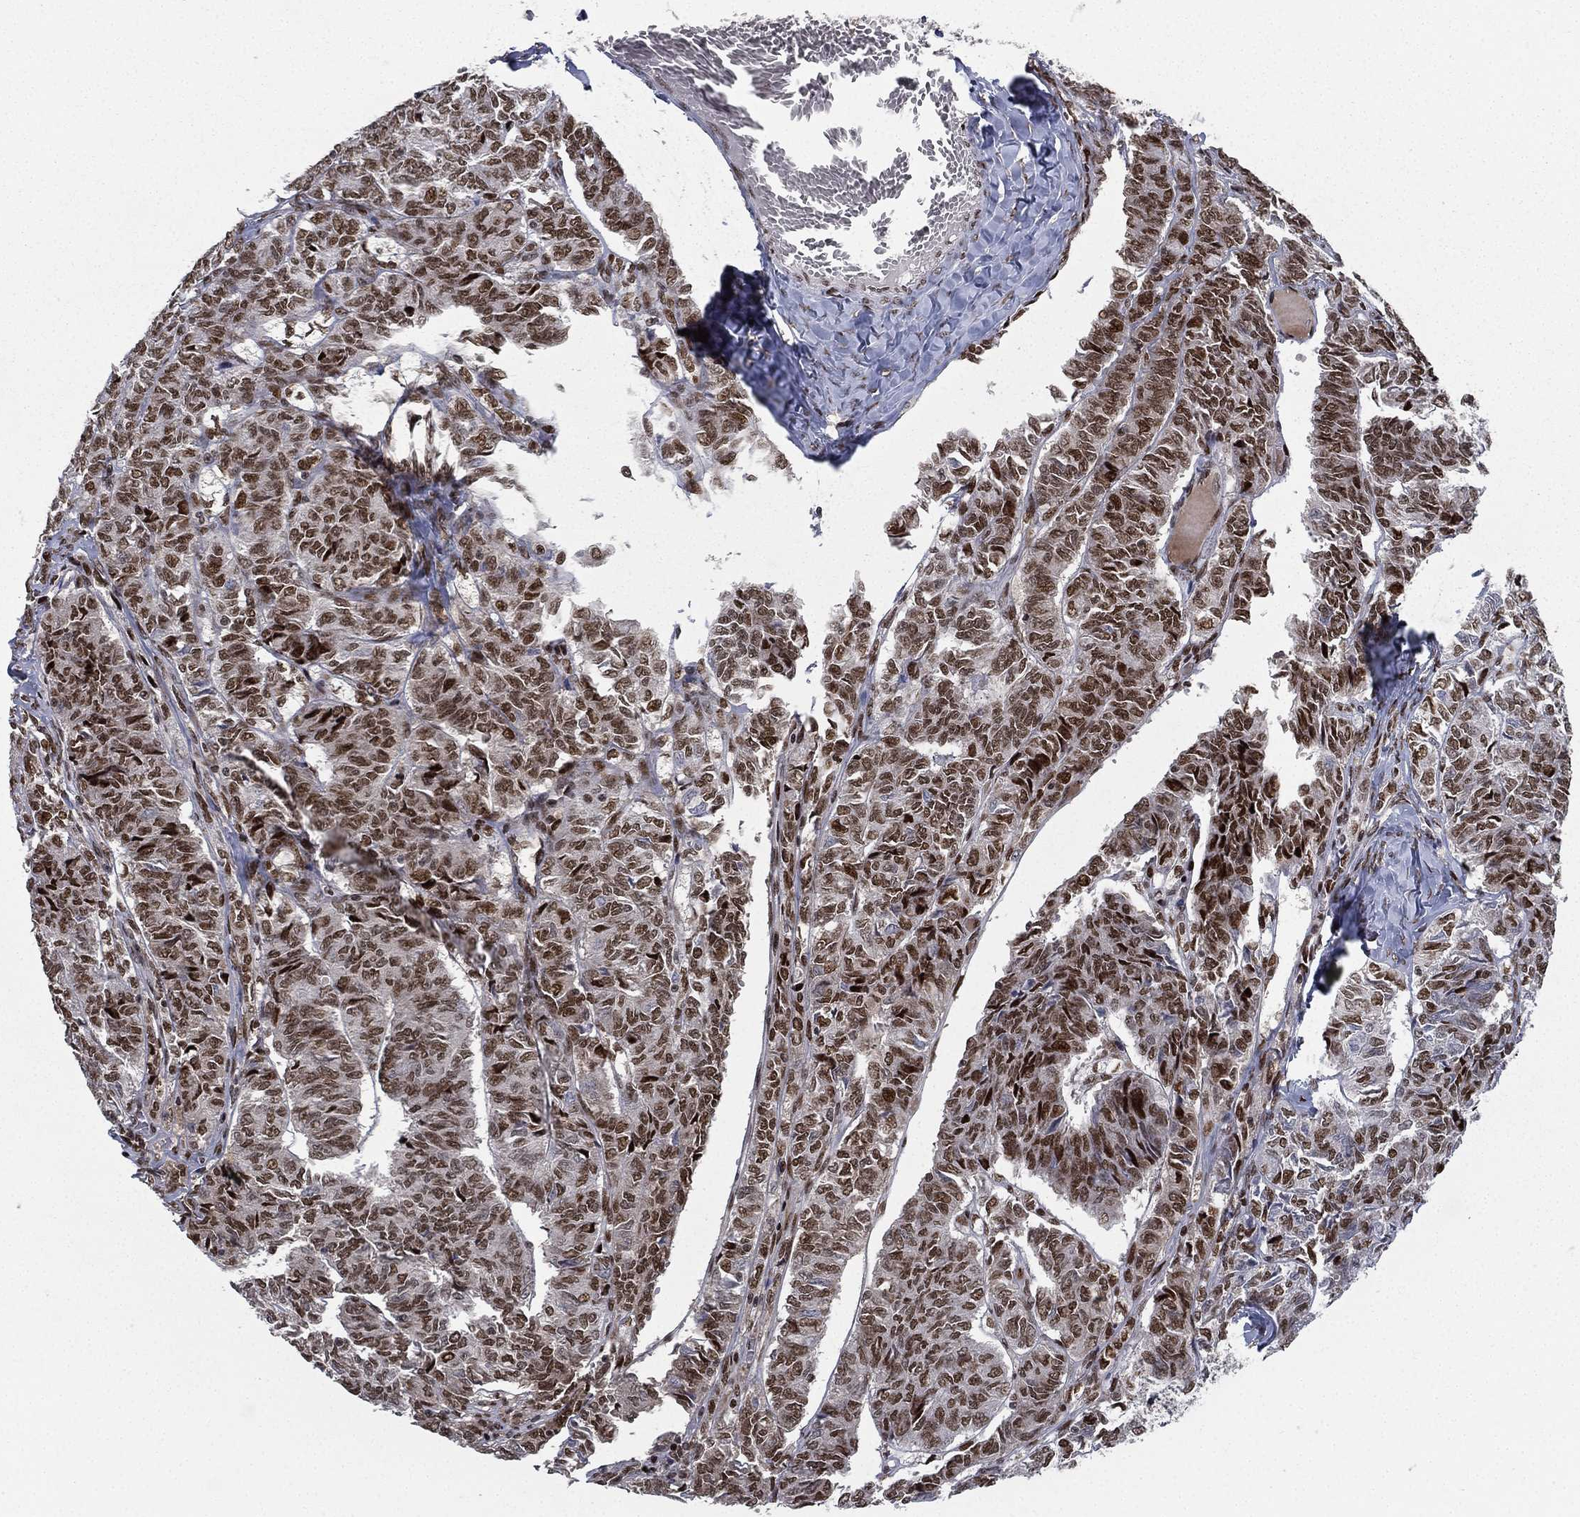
{"staining": {"intensity": "moderate", "quantity": ">75%", "location": "nuclear"}, "tissue": "ovarian cancer", "cell_type": "Tumor cells", "image_type": "cancer", "snomed": [{"axis": "morphology", "description": "Carcinoma, endometroid"}, {"axis": "topography", "description": "Ovary"}], "caption": "Endometroid carcinoma (ovarian) was stained to show a protein in brown. There is medium levels of moderate nuclear positivity in approximately >75% of tumor cells.", "gene": "RTF1", "patient": {"sex": "female", "age": 80}}